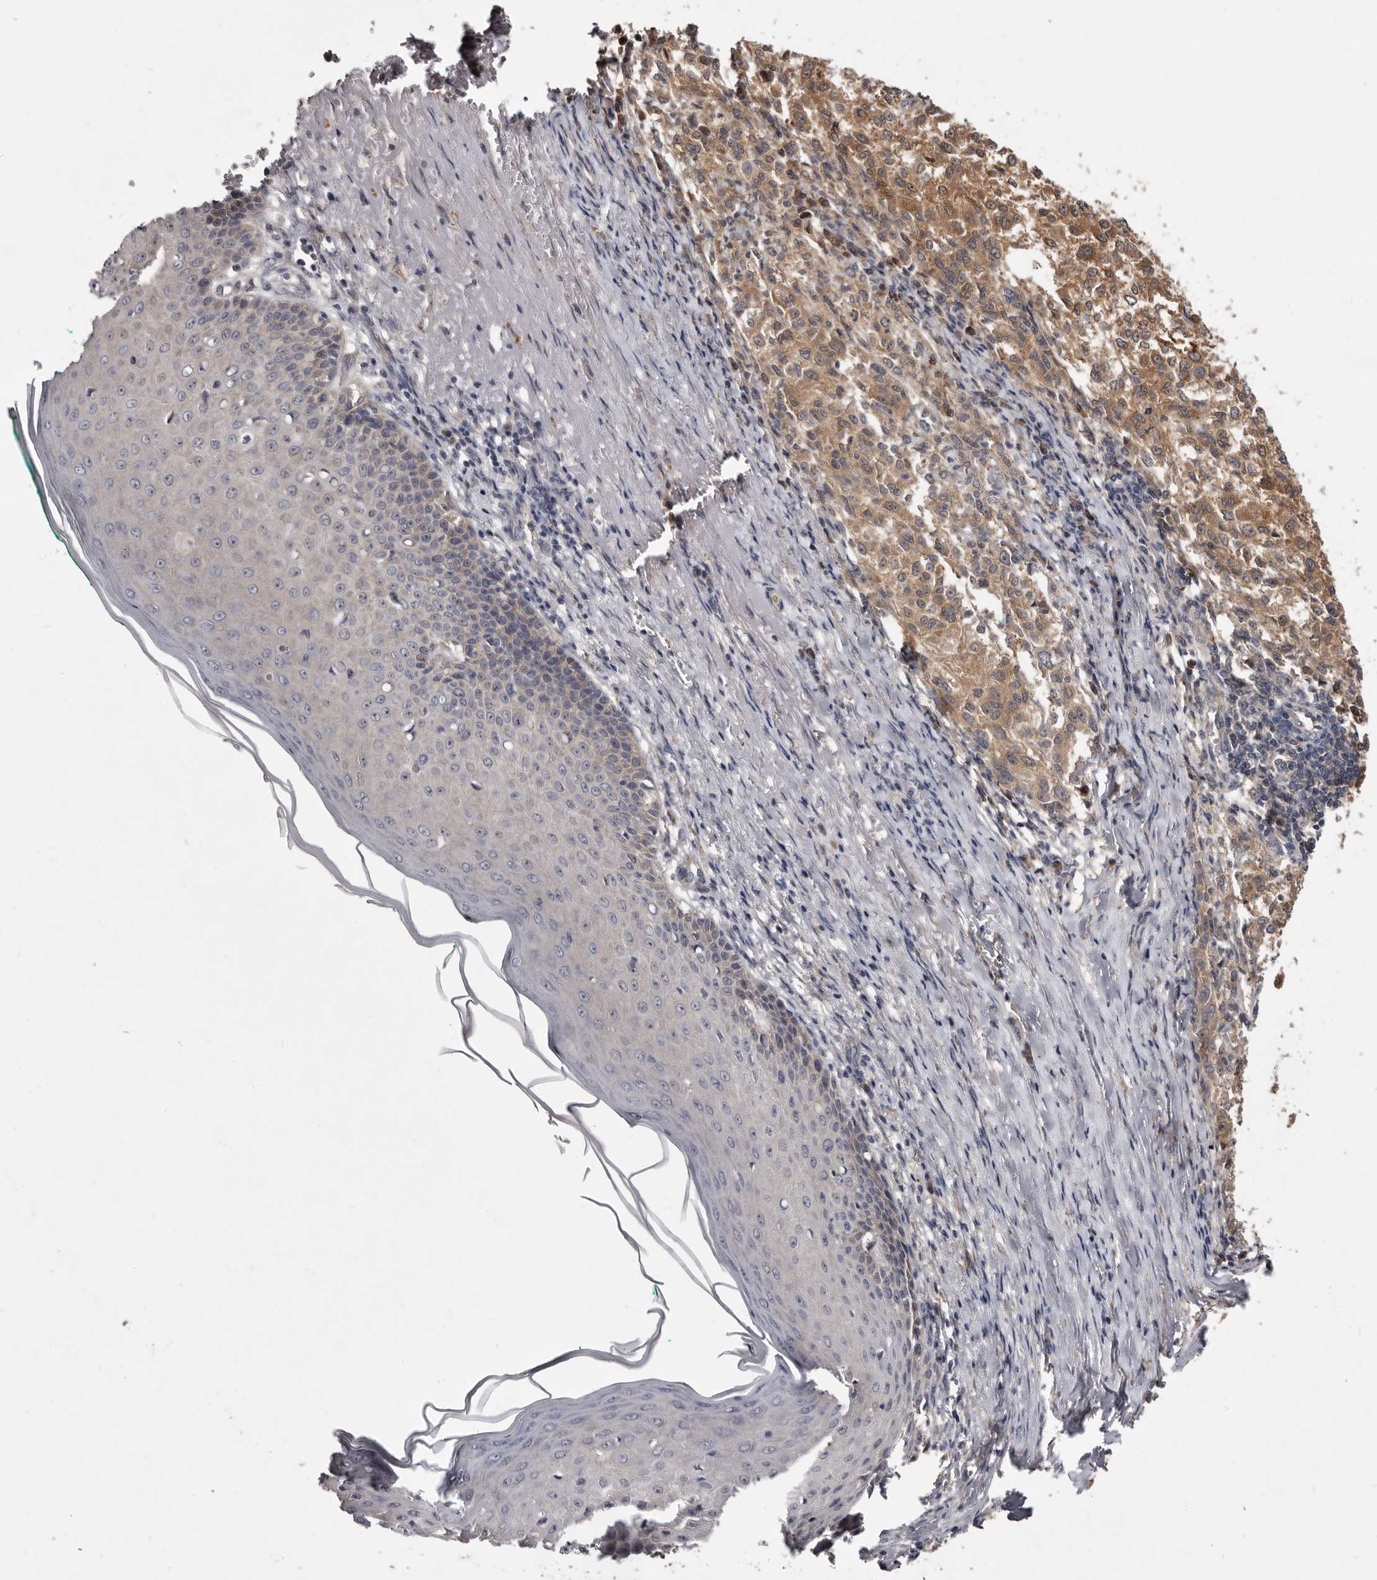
{"staining": {"intensity": "moderate", "quantity": ">75%", "location": "cytoplasmic/membranous"}, "tissue": "melanoma", "cell_type": "Tumor cells", "image_type": "cancer", "snomed": [{"axis": "morphology", "description": "Necrosis, NOS"}, {"axis": "morphology", "description": "Malignant melanoma, NOS"}, {"axis": "topography", "description": "Skin"}], "caption": "A brown stain shows moderate cytoplasmic/membranous staining of a protein in melanoma tumor cells. The protein of interest is stained brown, and the nuclei are stained in blue (DAB IHC with brightfield microscopy, high magnification).", "gene": "INAVA", "patient": {"sex": "female", "age": 87}}